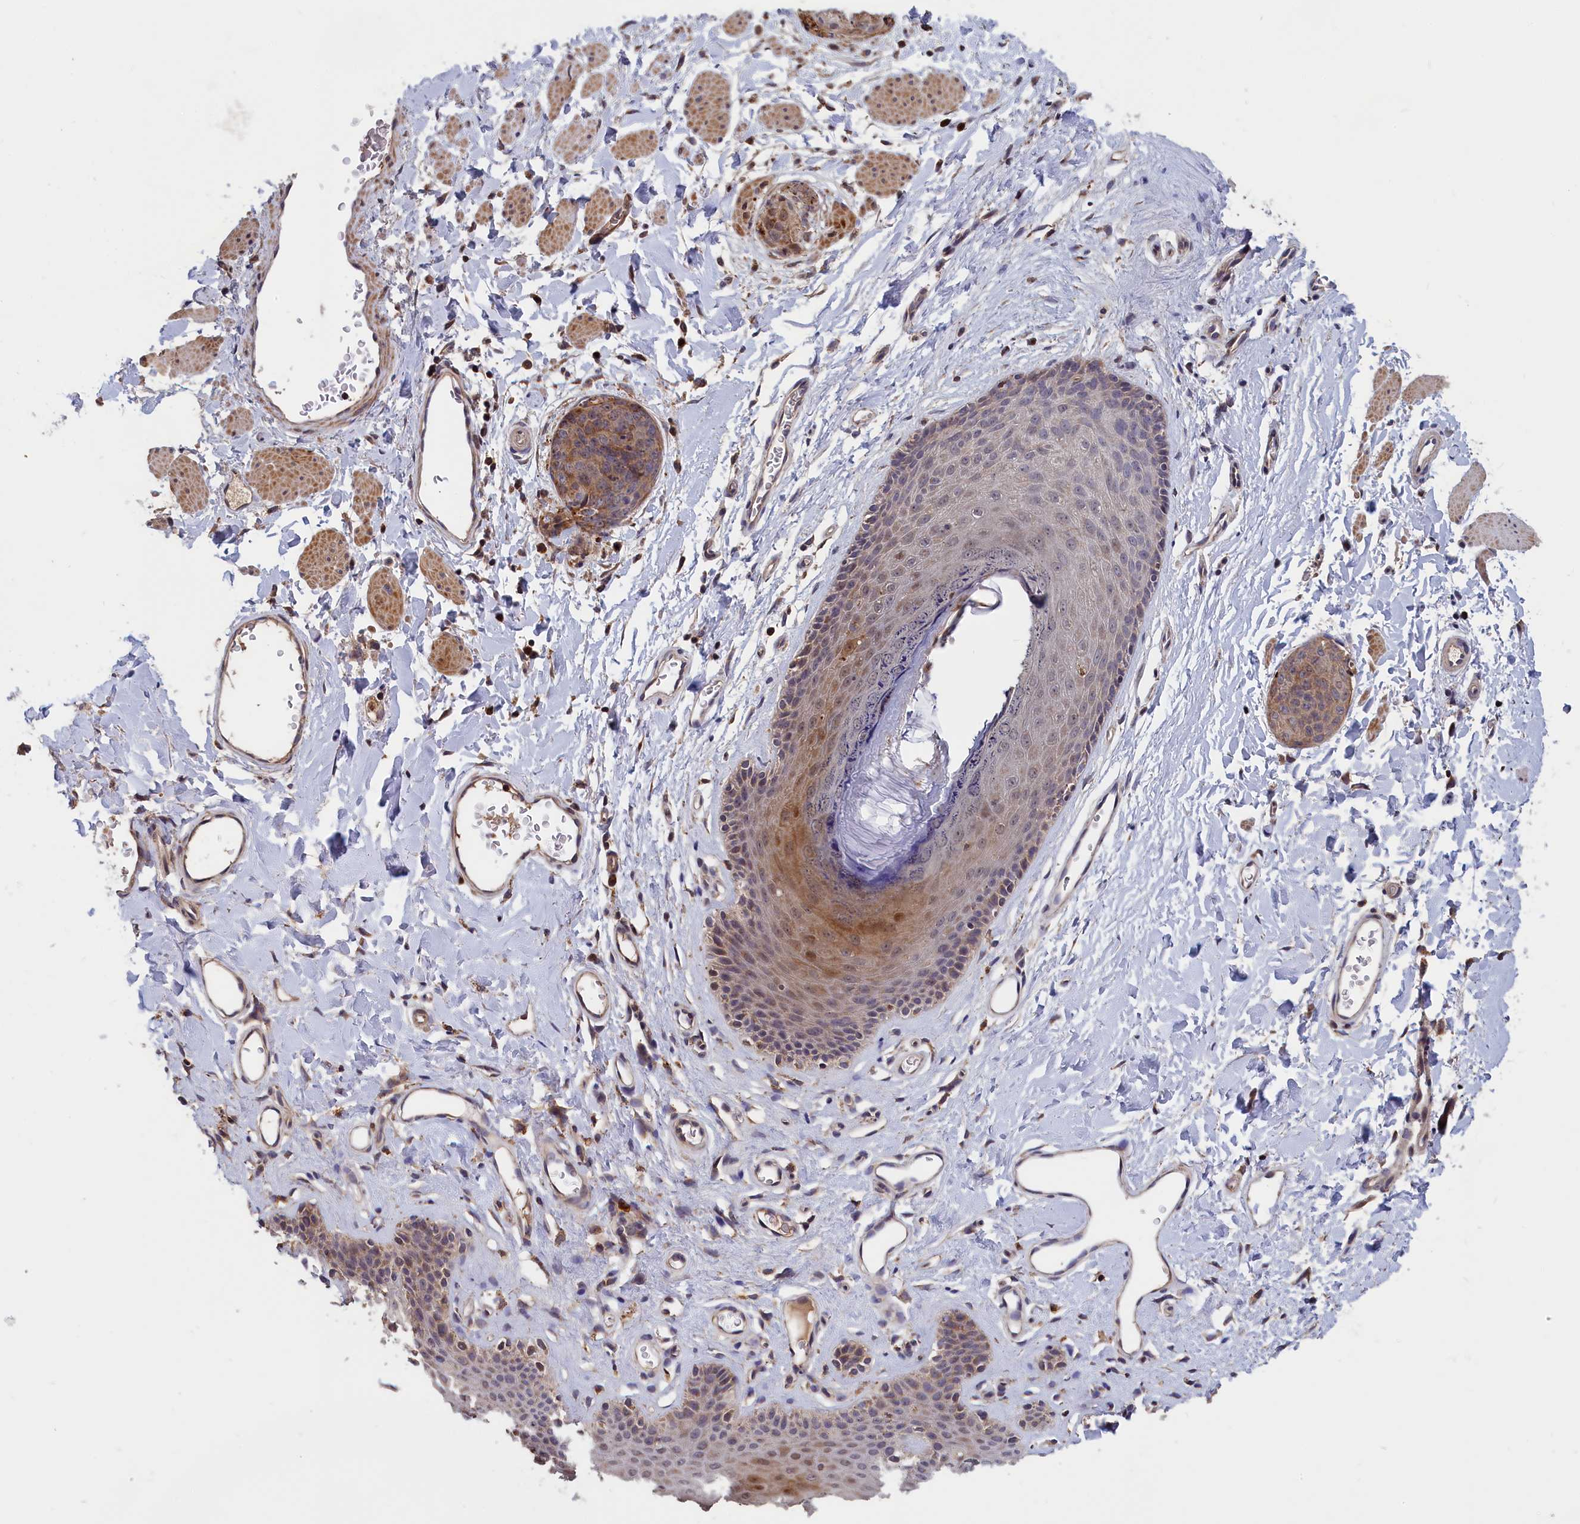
{"staining": {"intensity": "moderate", "quantity": "<25%", "location": "cytoplasmic/membranous"}, "tissue": "skin cancer", "cell_type": "Tumor cells", "image_type": "cancer", "snomed": [{"axis": "morphology", "description": "Squamous cell carcinoma, NOS"}, {"axis": "topography", "description": "Skin"}, {"axis": "topography", "description": "Vulva"}], "caption": "IHC image of human squamous cell carcinoma (skin) stained for a protein (brown), which shows low levels of moderate cytoplasmic/membranous expression in approximately <25% of tumor cells.", "gene": "EPB41L4B", "patient": {"sex": "female", "age": 85}}